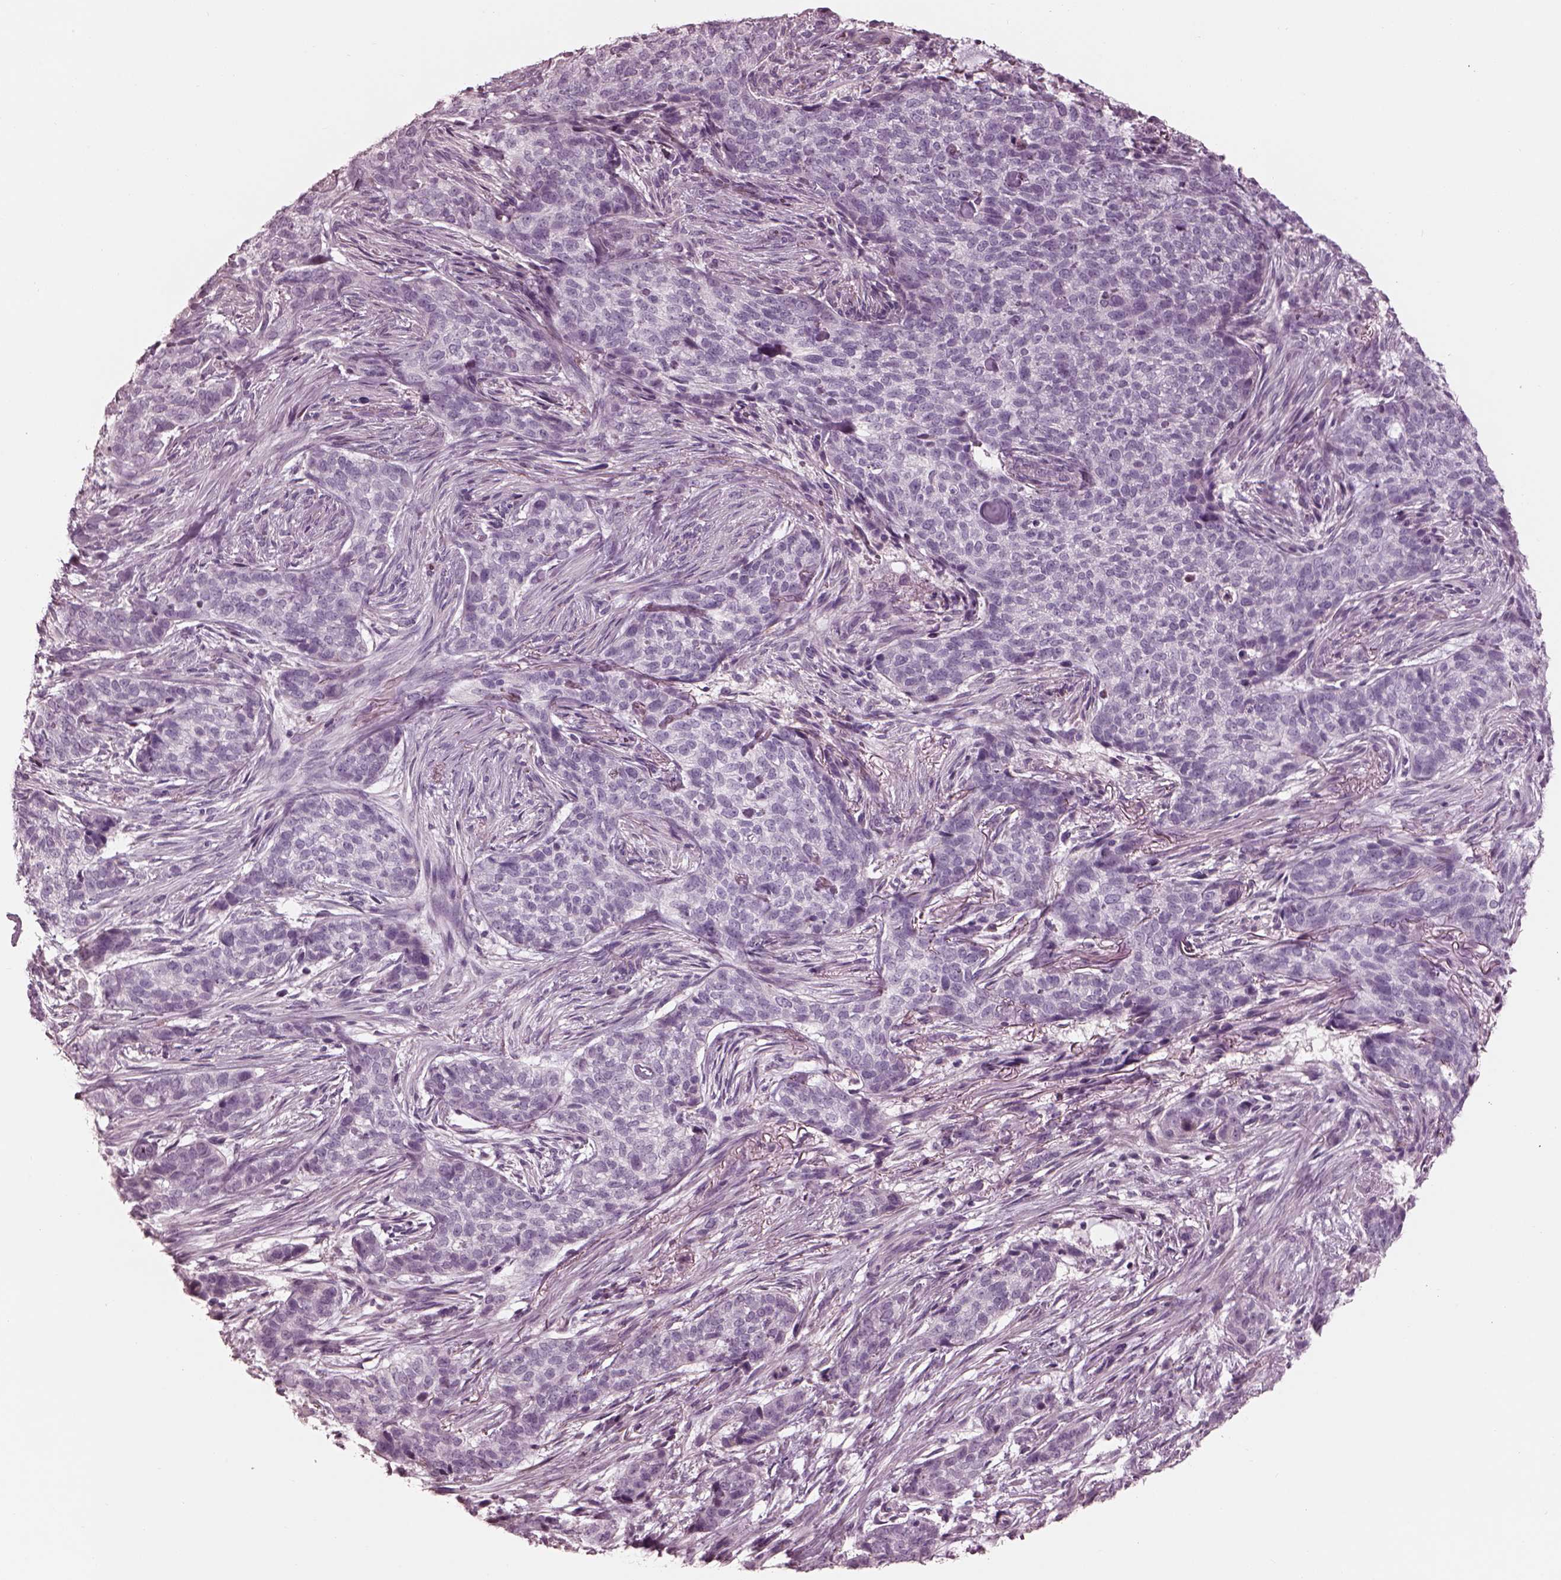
{"staining": {"intensity": "negative", "quantity": "none", "location": "none"}, "tissue": "skin cancer", "cell_type": "Tumor cells", "image_type": "cancer", "snomed": [{"axis": "morphology", "description": "Basal cell carcinoma"}, {"axis": "topography", "description": "Skin"}], "caption": "The IHC histopathology image has no significant expression in tumor cells of basal cell carcinoma (skin) tissue.", "gene": "CADM2", "patient": {"sex": "female", "age": 69}}